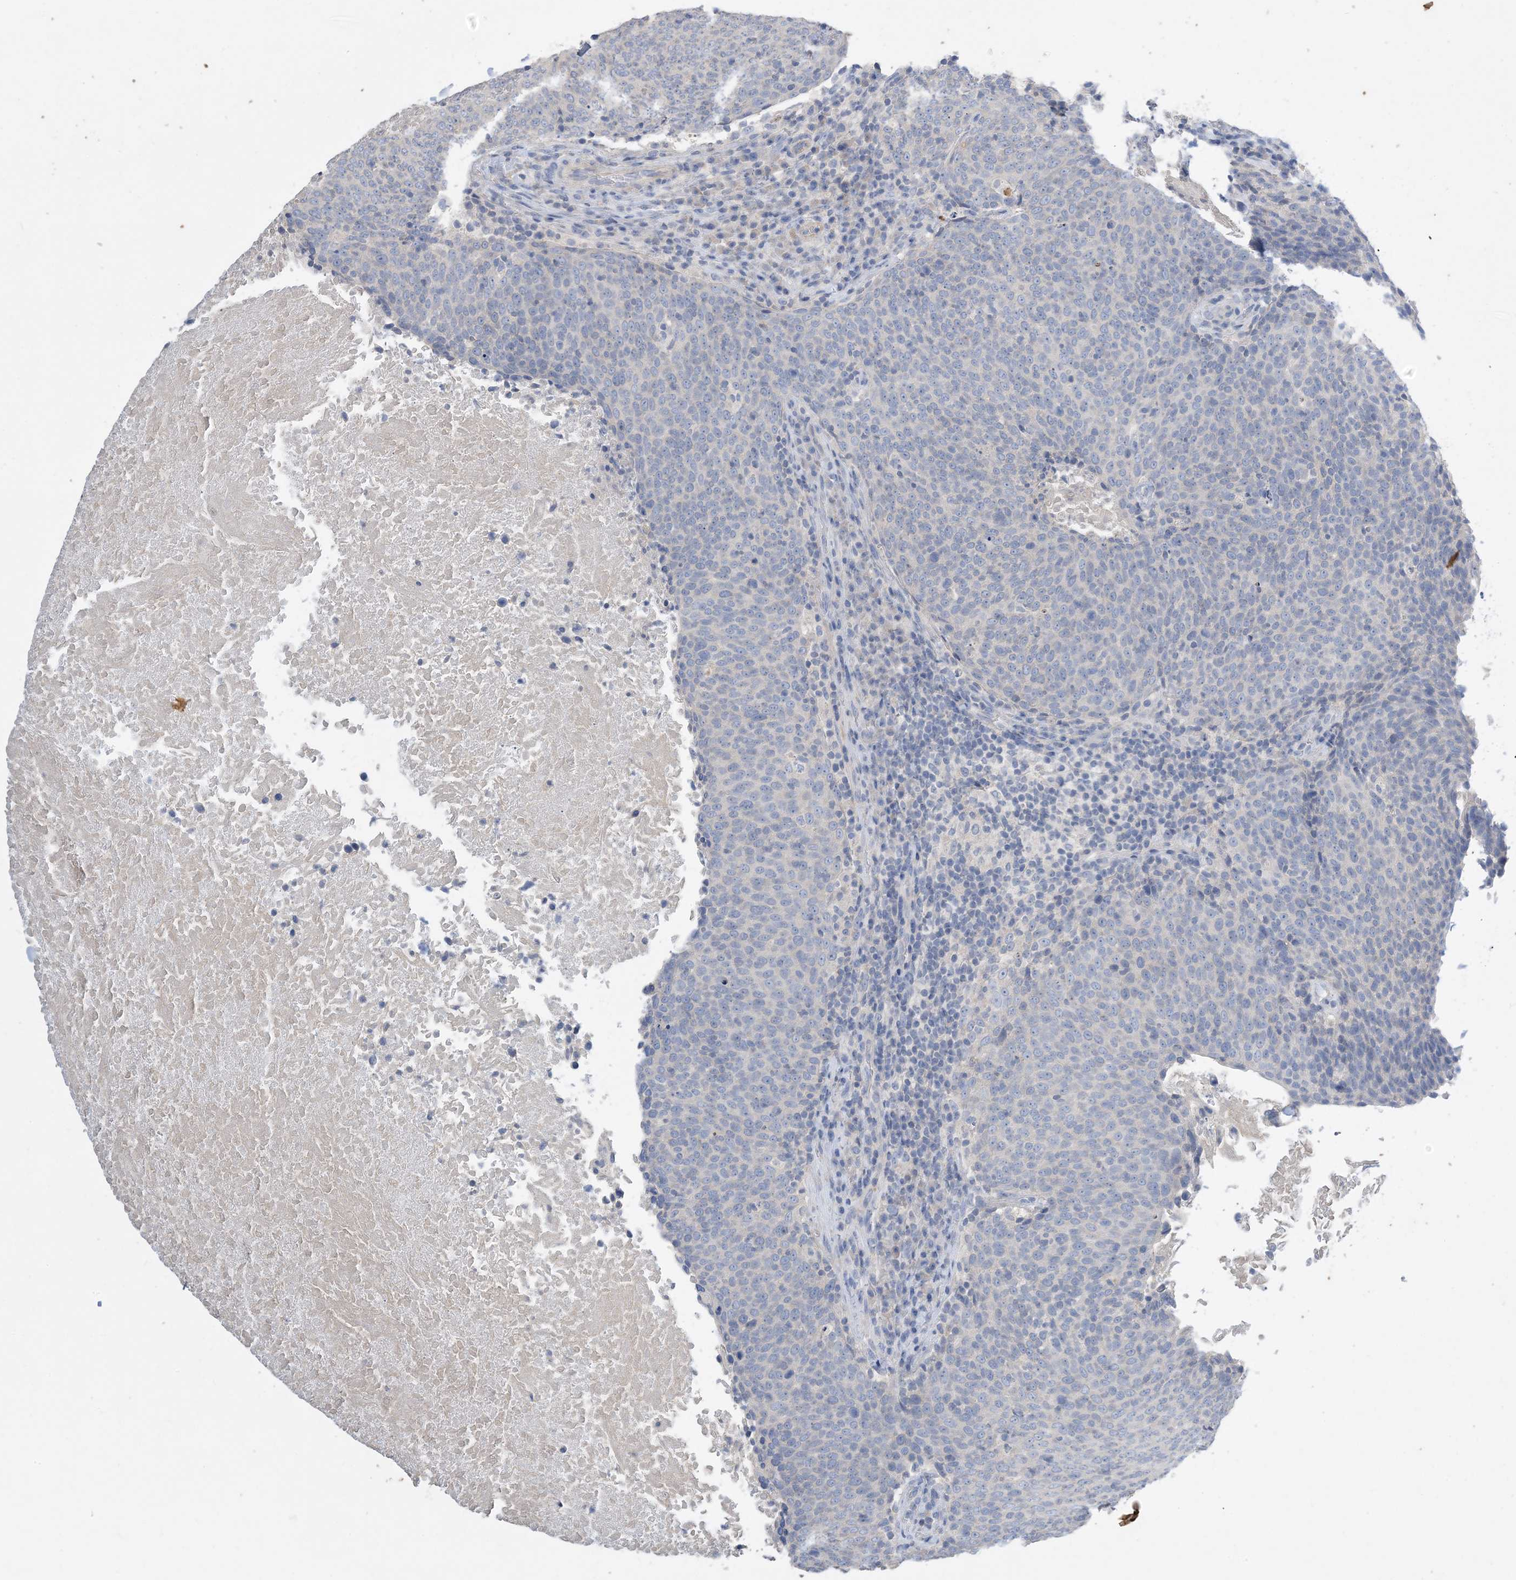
{"staining": {"intensity": "negative", "quantity": "none", "location": "none"}, "tissue": "head and neck cancer", "cell_type": "Tumor cells", "image_type": "cancer", "snomed": [{"axis": "morphology", "description": "Squamous cell carcinoma, NOS"}, {"axis": "morphology", "description": "Squamous cell carcinoma, metastatic, NOS"}, {"axis": "topography", "description": "Lymph node"}, {"axis": "topography", "description": "Head-Neck"}], "caption": "This is an IHC histopathology image of metastatic squamous cell carcinoma (head and neck). There is no expression in tumor cells.", "gene": "KPRP", "patient": {"sex": "male", "age": 62}}